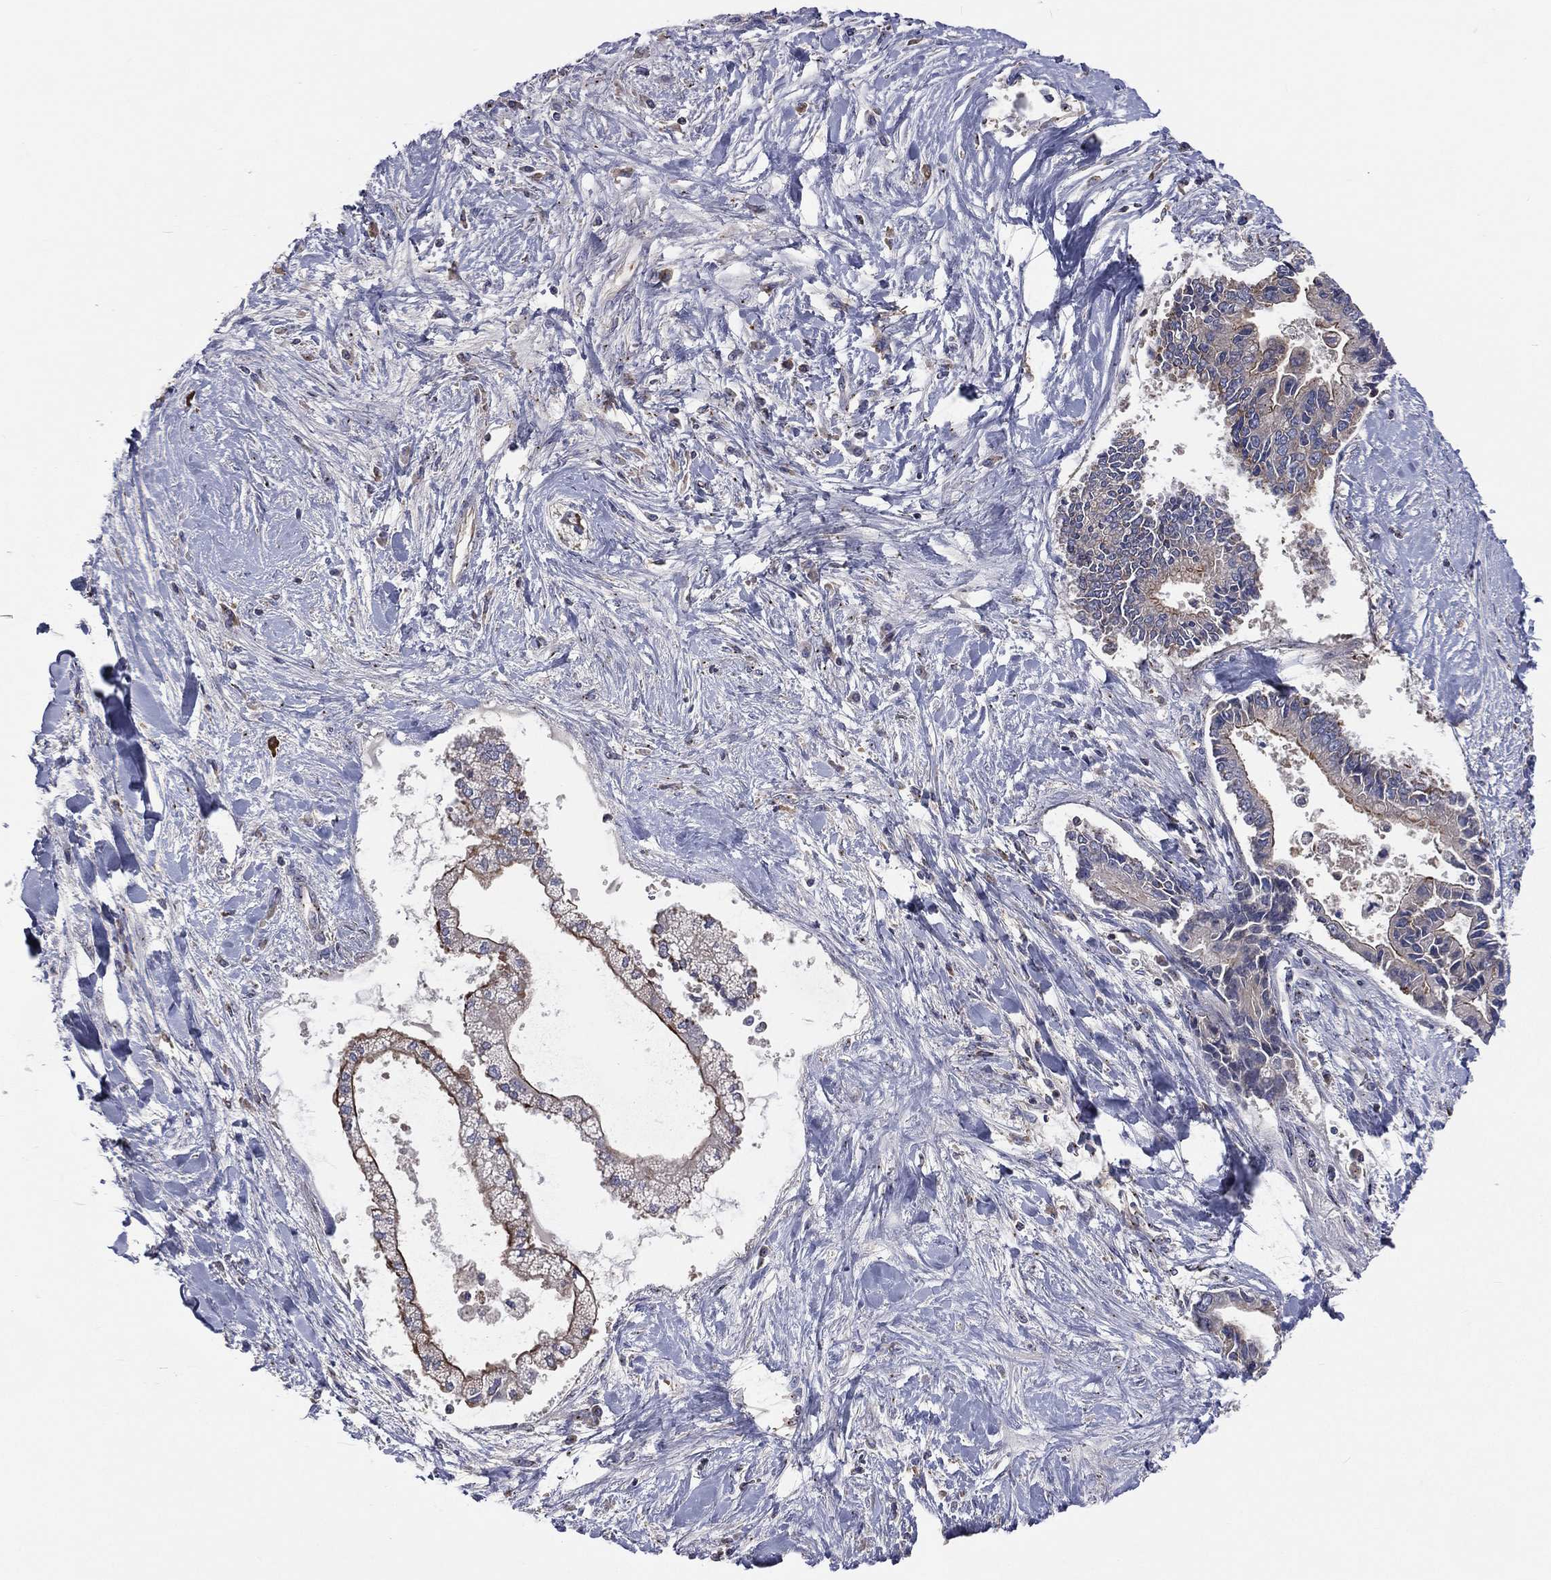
{"staining": {"intensity": "negative", "quantity": "none", "location": "none"}, "tissue": "liver cancer", "cell_type": "Tumor cells", "image_type": "cancer", "snomed": [{"axis": "morphology", "description": "Cholangiocarcinoma"}, {"axis": "topography", "description": "Liver"}], "caption": "IHC micrograph of neoplastic tissue: liver cancer (cholangiocarcinoma) stained with DAB (3,3'-diaminobenzidine) demonstrates no significant protein staining in tumor cells. The staining was performed using DAB (3,3'-diaminobenzidine) to visualize the protein expression in brown, while the nuclei were stained in blue with hematoxylin (Magnification: 20x).", "gene": "CROCC", "patient": {"sex": "male", "age": 50}}